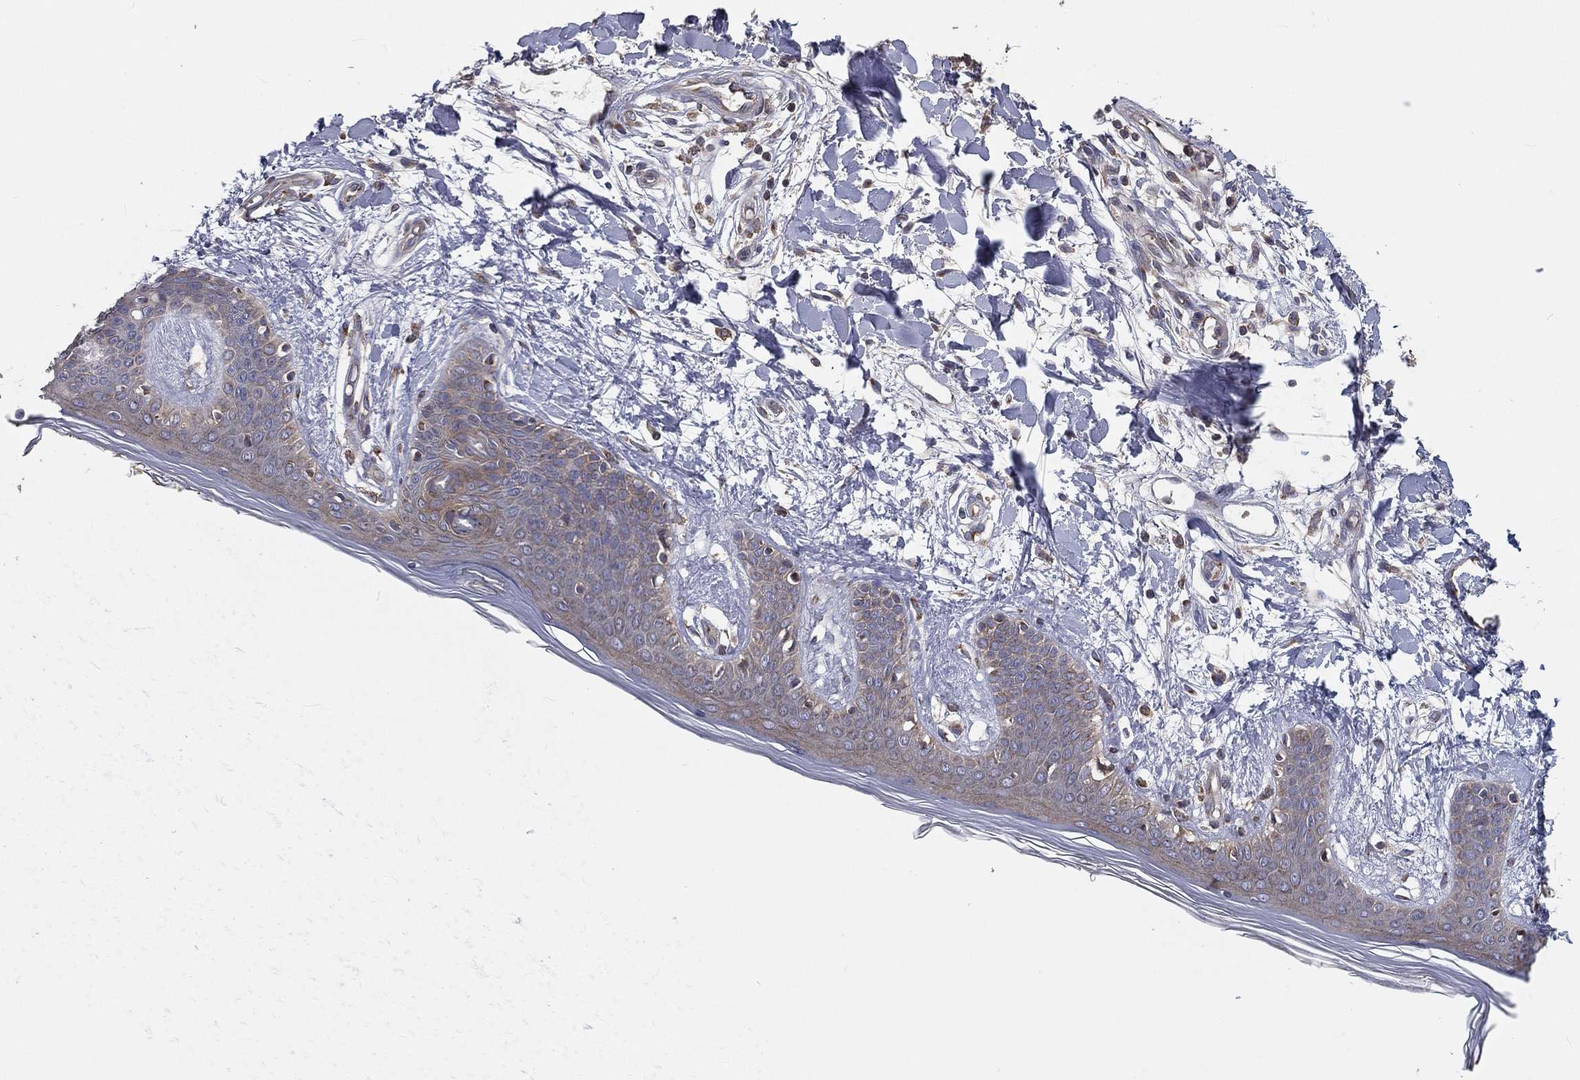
{"staining": {"intensity": "moderate", "quantity": "<25%", "location": "cytoplasmic/membranous"}, "tissue": "skin", "cell_type": "Fibroblasts", "image_type": "normal", "snomed": [{"axis": "morphology", "description": "Normal tissue, NOS"}, {"axis": "morphology", "description": "Malignant melanoma, NOS"}, {"axis": "topography", "description": "Skin"}], "caption": "Protein staining of unremarkable skin shows moderate cytoplasmic/membranous expression in about <25% of fibroblasts.", "gene": "EIF2B5", "patient": {"sex": "female", "age": 34}}